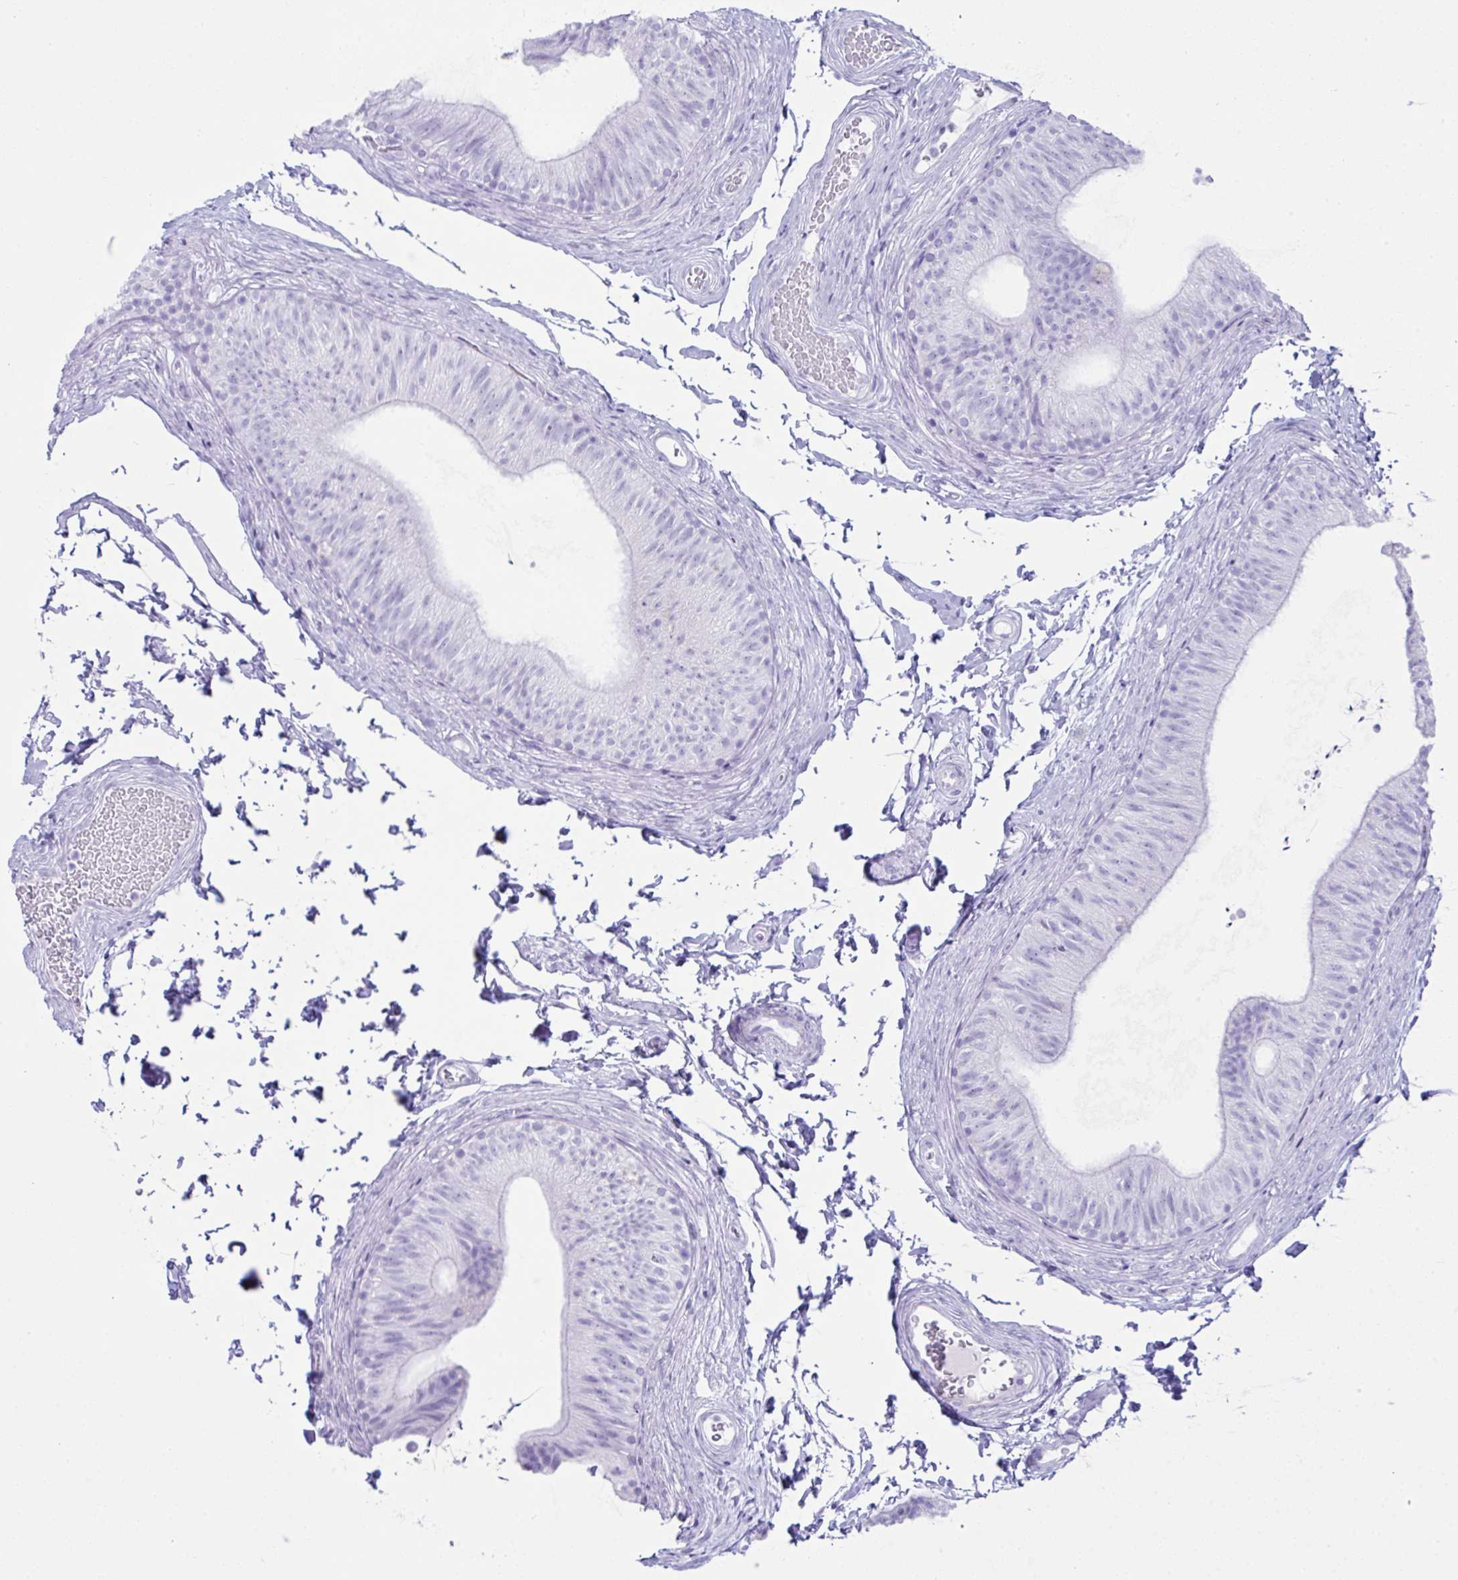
{"staining": {"intensity": "negative", "quantity": "none", "location": "none"}, "tissue": "epididymis", "cell_type": "Glandular cells", "image_type": "normal", "snomed": [{"axis": "morphology", "description": "Normal tissue, NOS"}, {"axis": "topography", "description": "Epididymis, spermatic cord, NOS"}, {"axis": "topography", "description": "Epididymis"}, {"axis": "topography", "description": "Peripheral nerve tissue"}], "caption": "The histopathology image exhibits no staining of glandular cells in normal epididymis. (Immunohistochemistry, brightfield microscopy, high magnification).", "gene": "PSCA", "patient": {"sex": "male", "age": 29}}